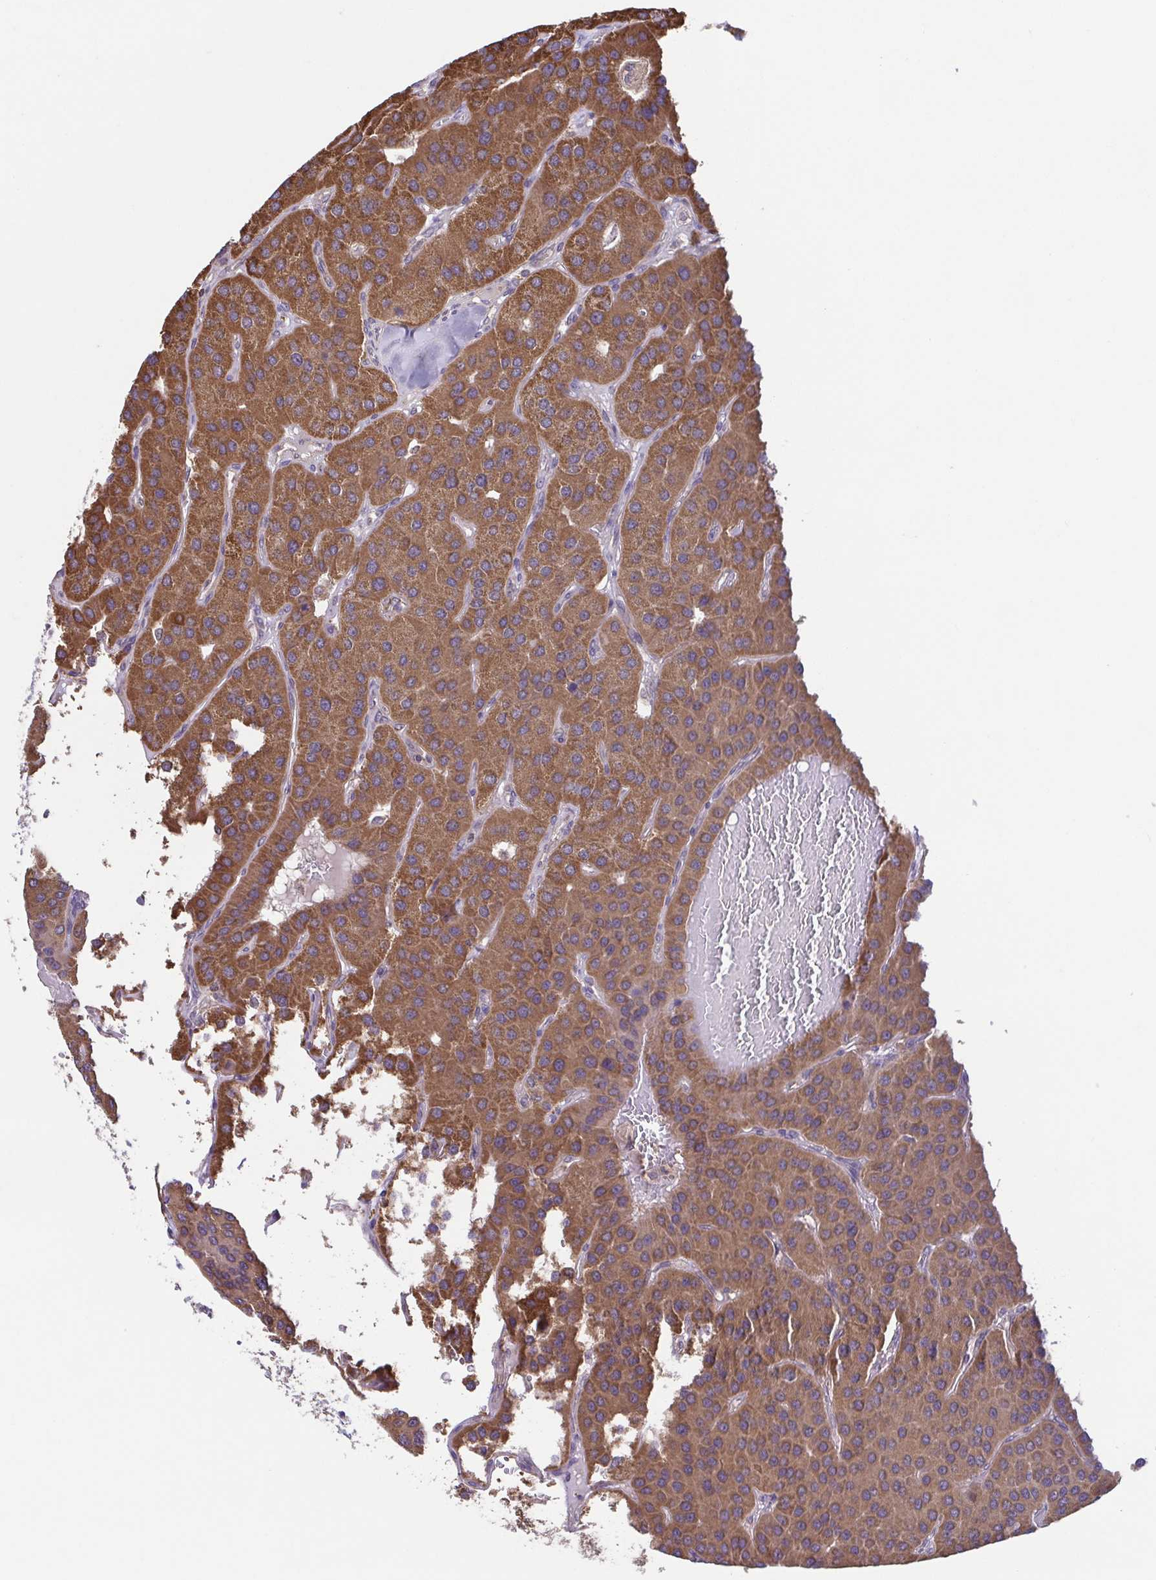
{"staining": {"intensity": "strong", "quantity": ">75%", "location": "cytoplasmic/membranous"}, "tissue": "parathyroid gland", "cell_type": "Glandular cells", "image_type": "normal", "snomed": [{"axis": "morphology", "description": "Normal tissue, NOS"}, {"axis": "morphology", "description": "Adenoma, NOS"}, {"axis": "topography", "description": "Parathyroid gland"}], "caption": "High-magnification brightfield microscopy of unremarkable parathyroid gland stained with DAB (3,3'-diaminobenzidine) (brown) and counterstained with hematoxylin (blue). glandular cells exhibit strong cytoplasmic/membranous positivity is present in about>75% of cells. (DAB (3,3'-diaminobenzidine) = brown stain, brightfield microscopy at high magnification).", "gene": "DIP2B", "patient": {"sex": "female", "age": 86}}